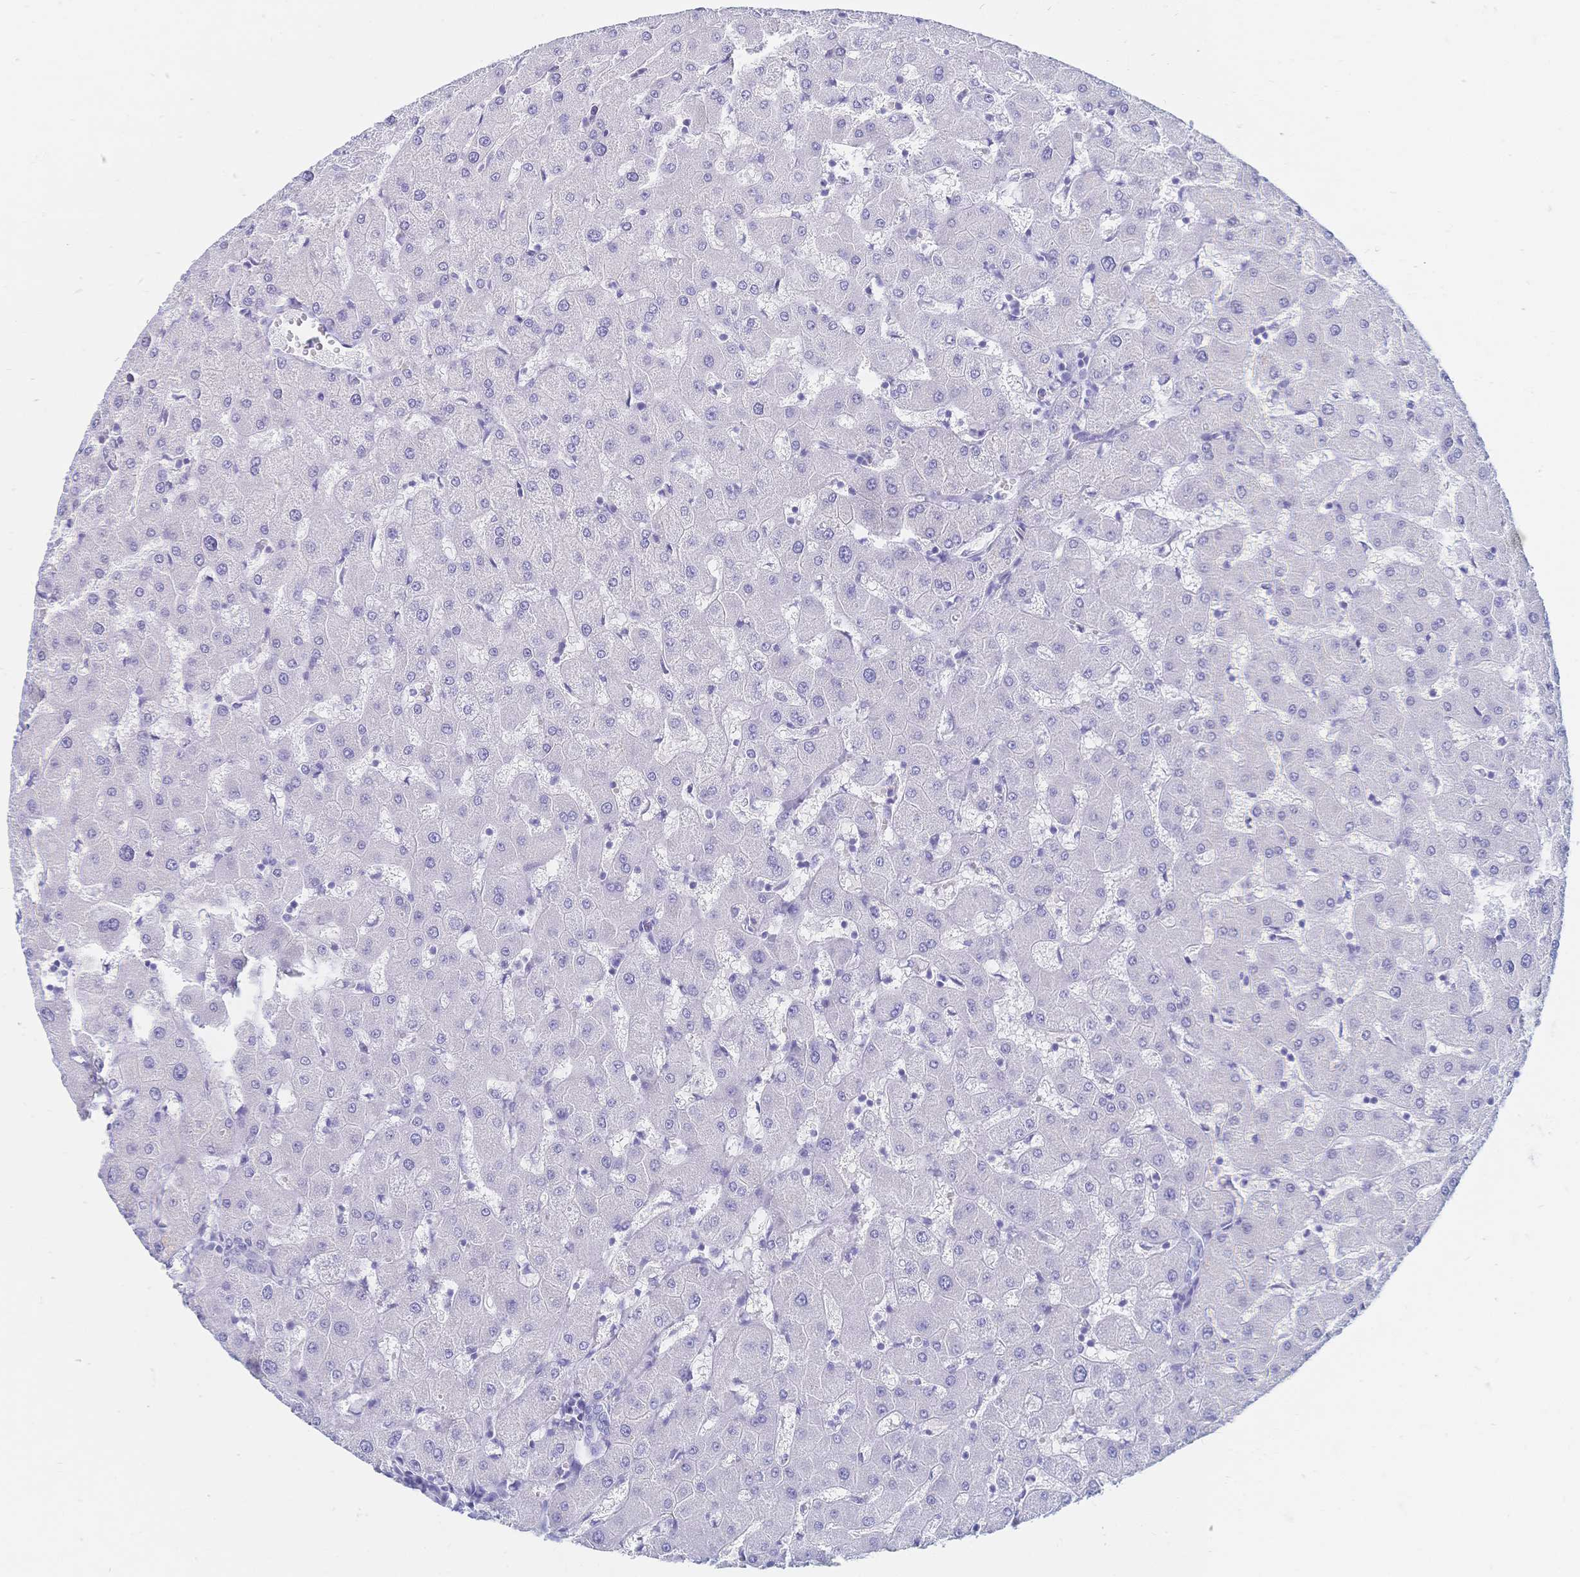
{"staining": {"intensity": "negative", "quantity": "none", "location": "none"}, "tissue": "liver", "cell_type": "Cholangiocytes", "image_type": "normal", "snomed": [{"axis": "morphology", "description": "Normal tissue, NOS"}, {"axis": "topography", "description": "Liver"}], "caption": "Cholangiocytes show no significant staining in unremarkable liver.", "gene": "MEP1B", "patient": {"sex": "female", "age": 63}}